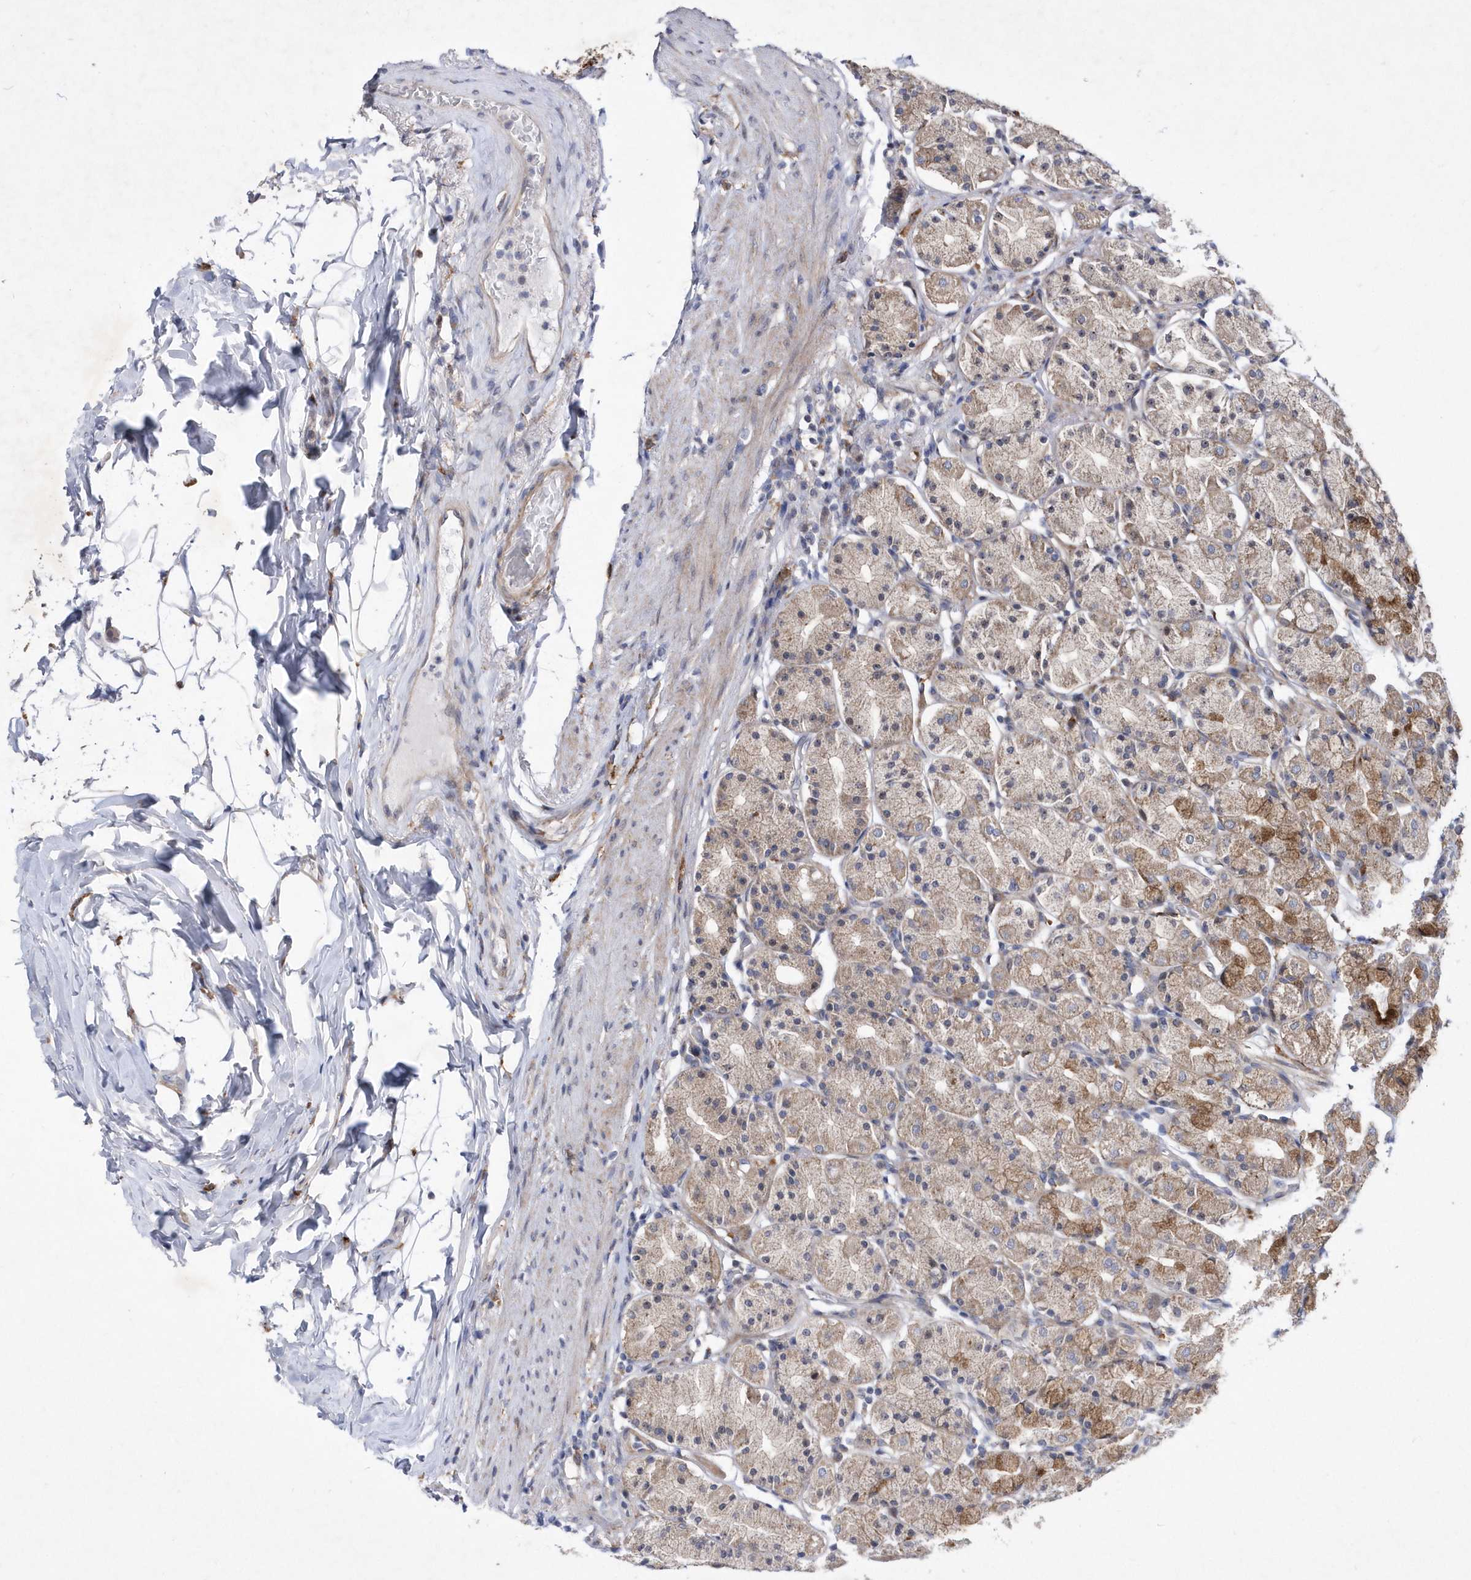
{"staining": {"intensity": "strong", "quantity": "25%-75%", "location": "cytoplasmic/membranous"}, "tissue": "stomach", "cell_type": "Glandular cells", "image_type": "normal", "snomed": [{"axis": "morphology", "description": "Normal tissue, NOS"}, {"axis": "topography", "description": "Stomach, upper"}], "caption": "IHC of benign human stomach shows high levels of strong cytoplasmic/membranous expression in approximately 25%-75% of glandular cells.", "gene": "LONRF2", "patient": {"sex": "male", "age": 68}}